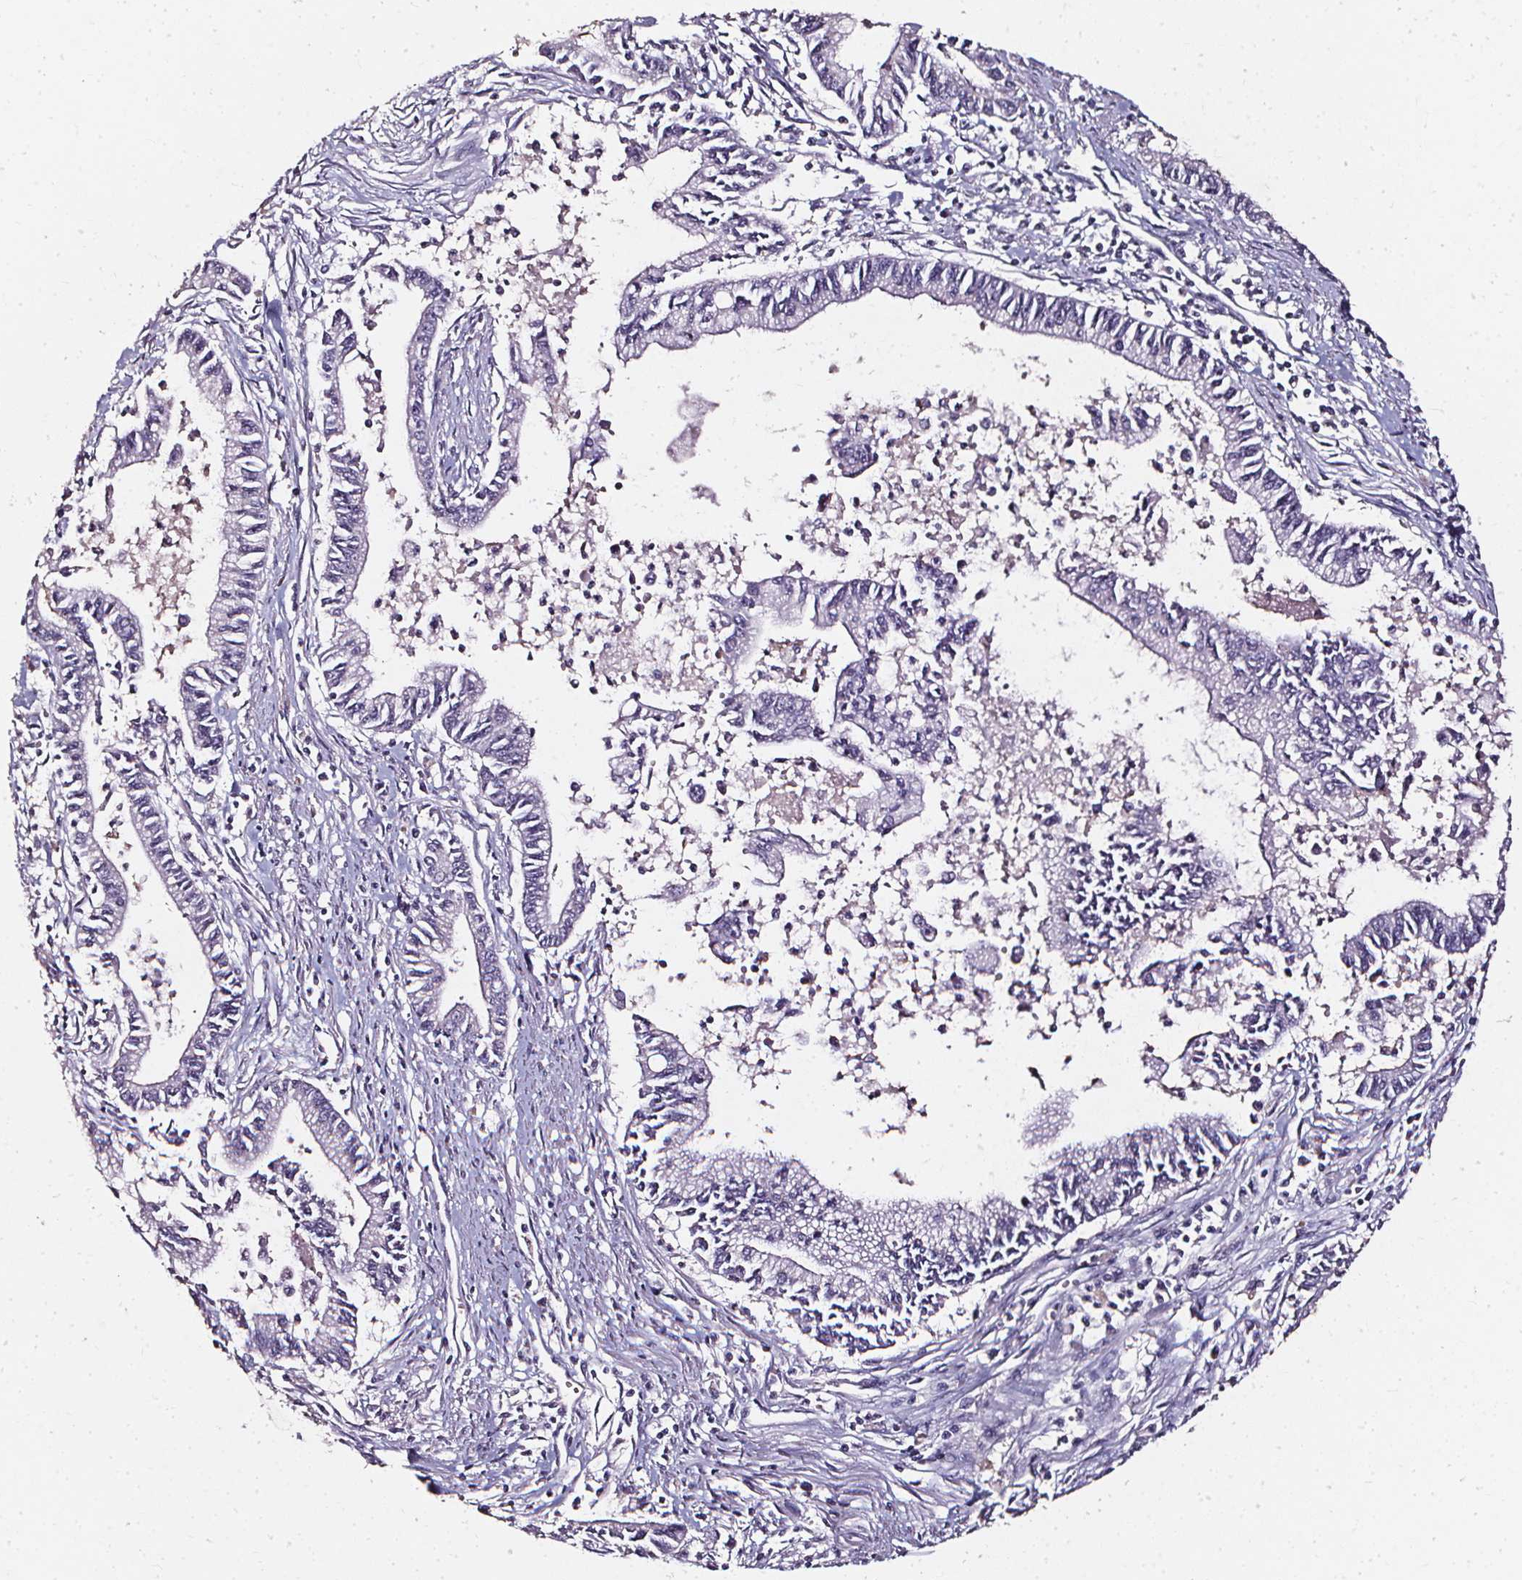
{"staining": {"intensity": "negative", "quantity": "none", "location": "none"}, "tissue": "pancreatic cancer", "cell_type": "Tumor cells", "image_type": "cancer", "snomed": [{"axis": "morphology", "description": "Adenocarcinoma, NOS"}, {"axis": "topography", "description": "Pancreas"}], "caption": "DAB (3,3'-diaminobenzidine) immunohistochemical staining of human adenocarcinoma (pancreatic) shows no significant staining in tumor cells.", "gene": "DEFA5", "patient": {"sex": "female", "age": 65}}